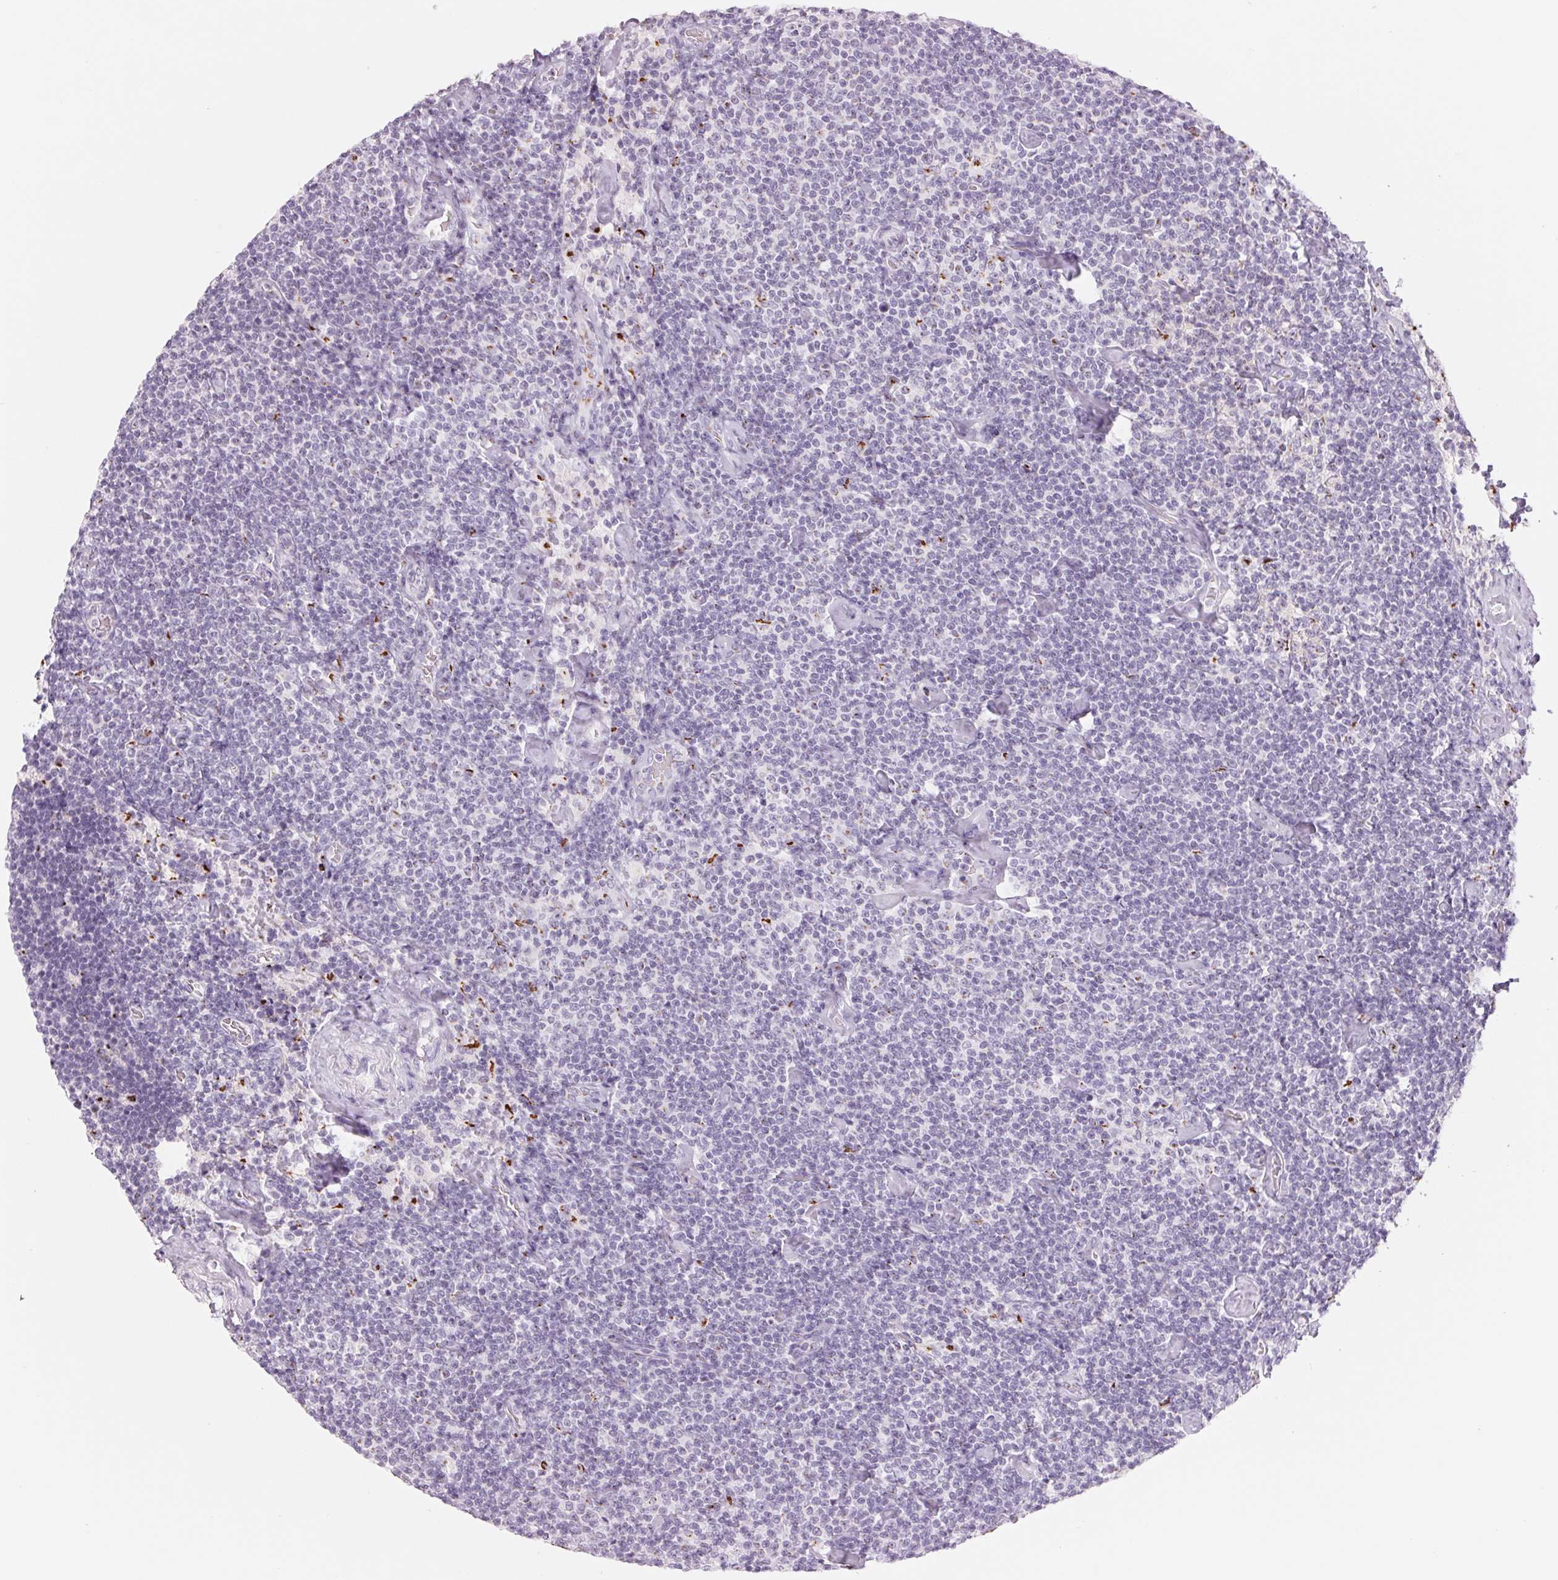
{"staining": {"intensity": "negative", "quantity": "none", "location": "none"}, "tissue": "lymphoma", "cell_type": "Tumor cells", "image_type": "cancer", "snomed": [{"axis": "morphology", "description": "Malignant lymphoma, non-Hodgkin's type, Low grade"}, {"axis": "topography", "description": "Lymph node"}], "caption": "This is an IHC photomicrograph of human lymphoma. There is no expression in tumor cells.", "gene": "GALNT7", "patient": {"sex": "male", "age": 81}}